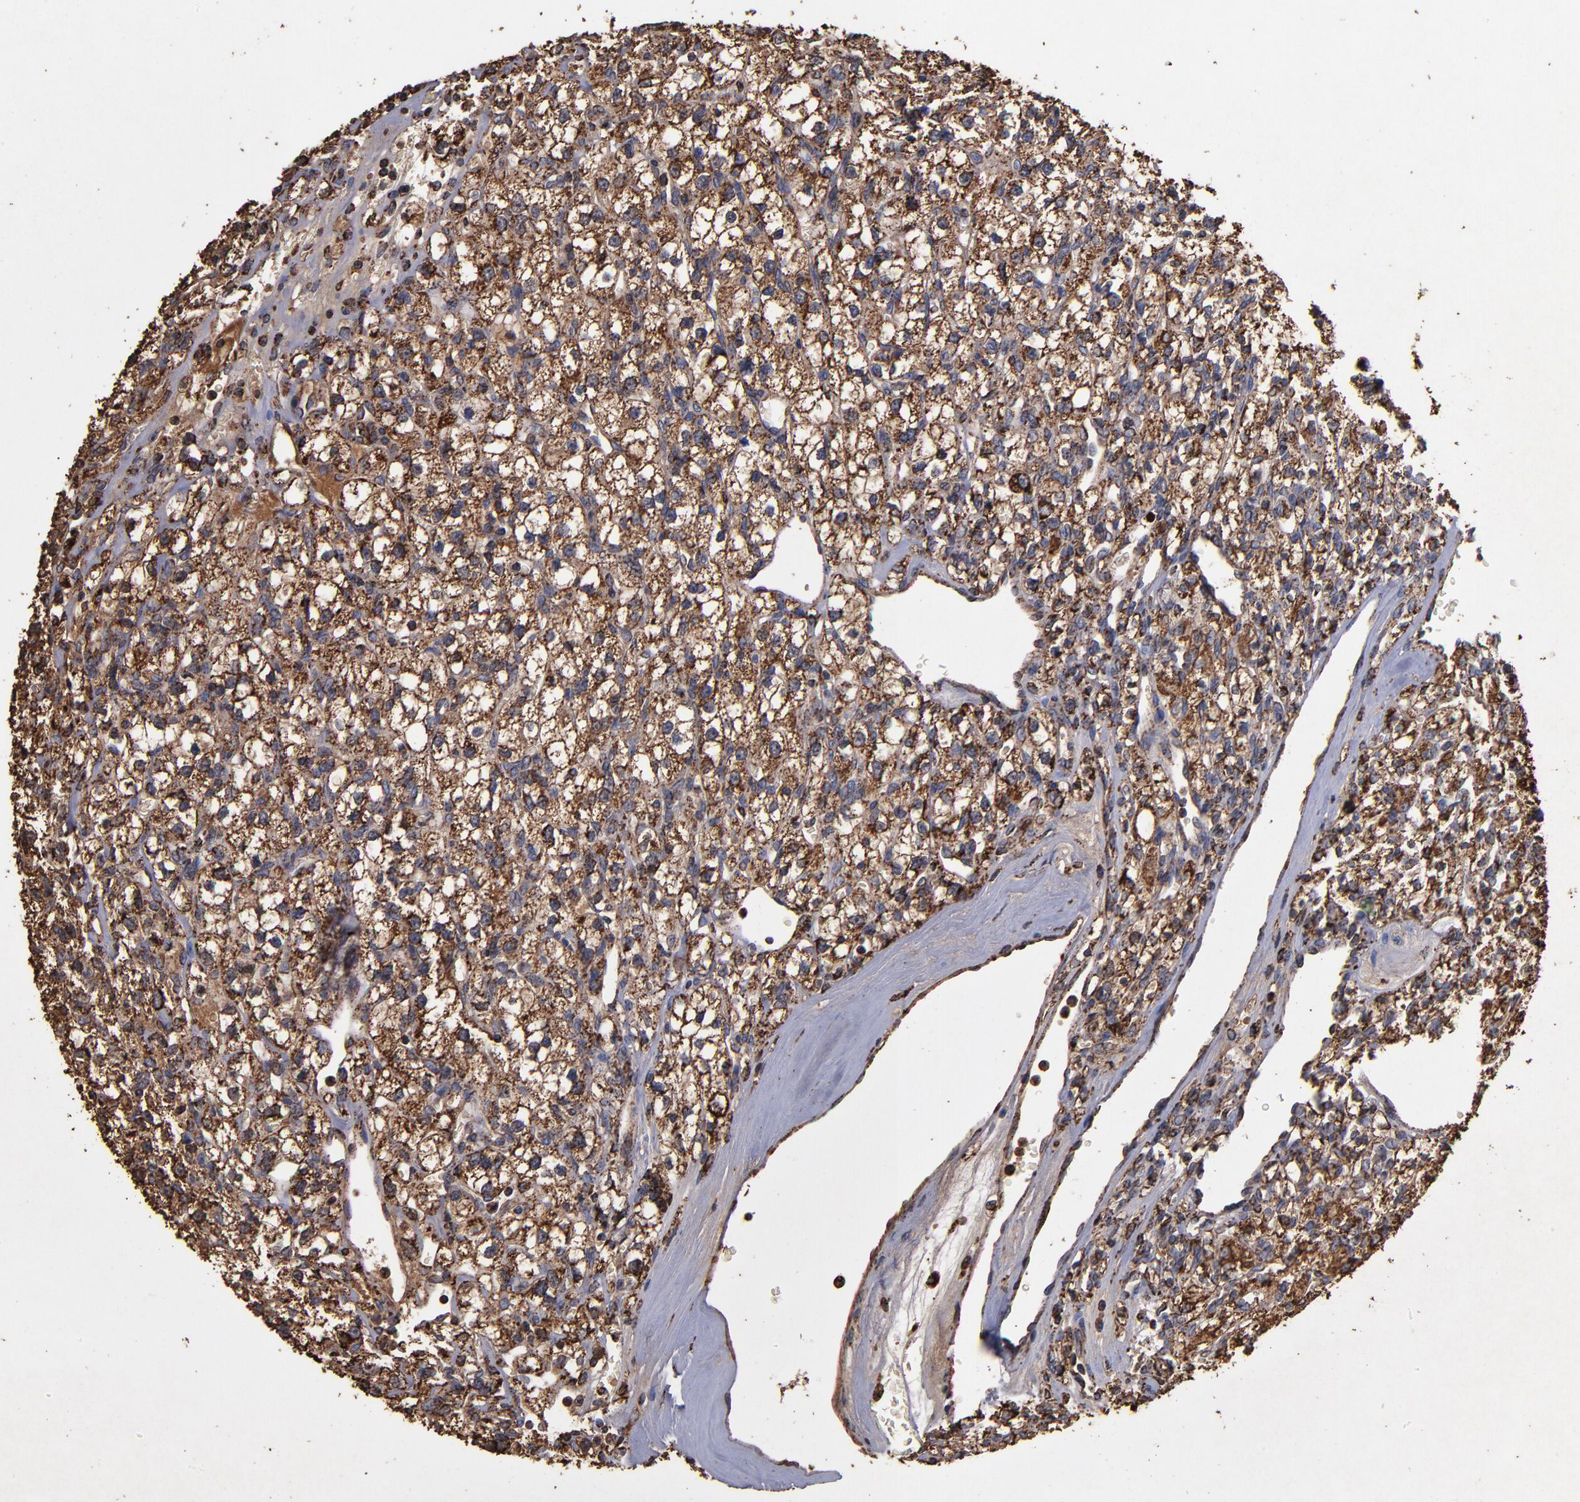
{"staining": {"intensity": "strong", "quantity": ">75%", "location": "cytoplasmic/membranous"}, "tissue": "renal cancer", "cell_type": "Tumor cells", "image_type": "cancer", "snomed": [{"axis": "morphology", "description": "Adenocarcinoma, NOS"}, {"axis": "topography", "description": "Kidney"}], "caption": "Renal cancer (adenocarcinoma) tissue shows strong cytoplasmic/membranous positivity in approximately >75% of tumor cells, visualized by immunohistochemistry.", "gene": "SOD2", "patient": {"sex": "female", "age": 62}}